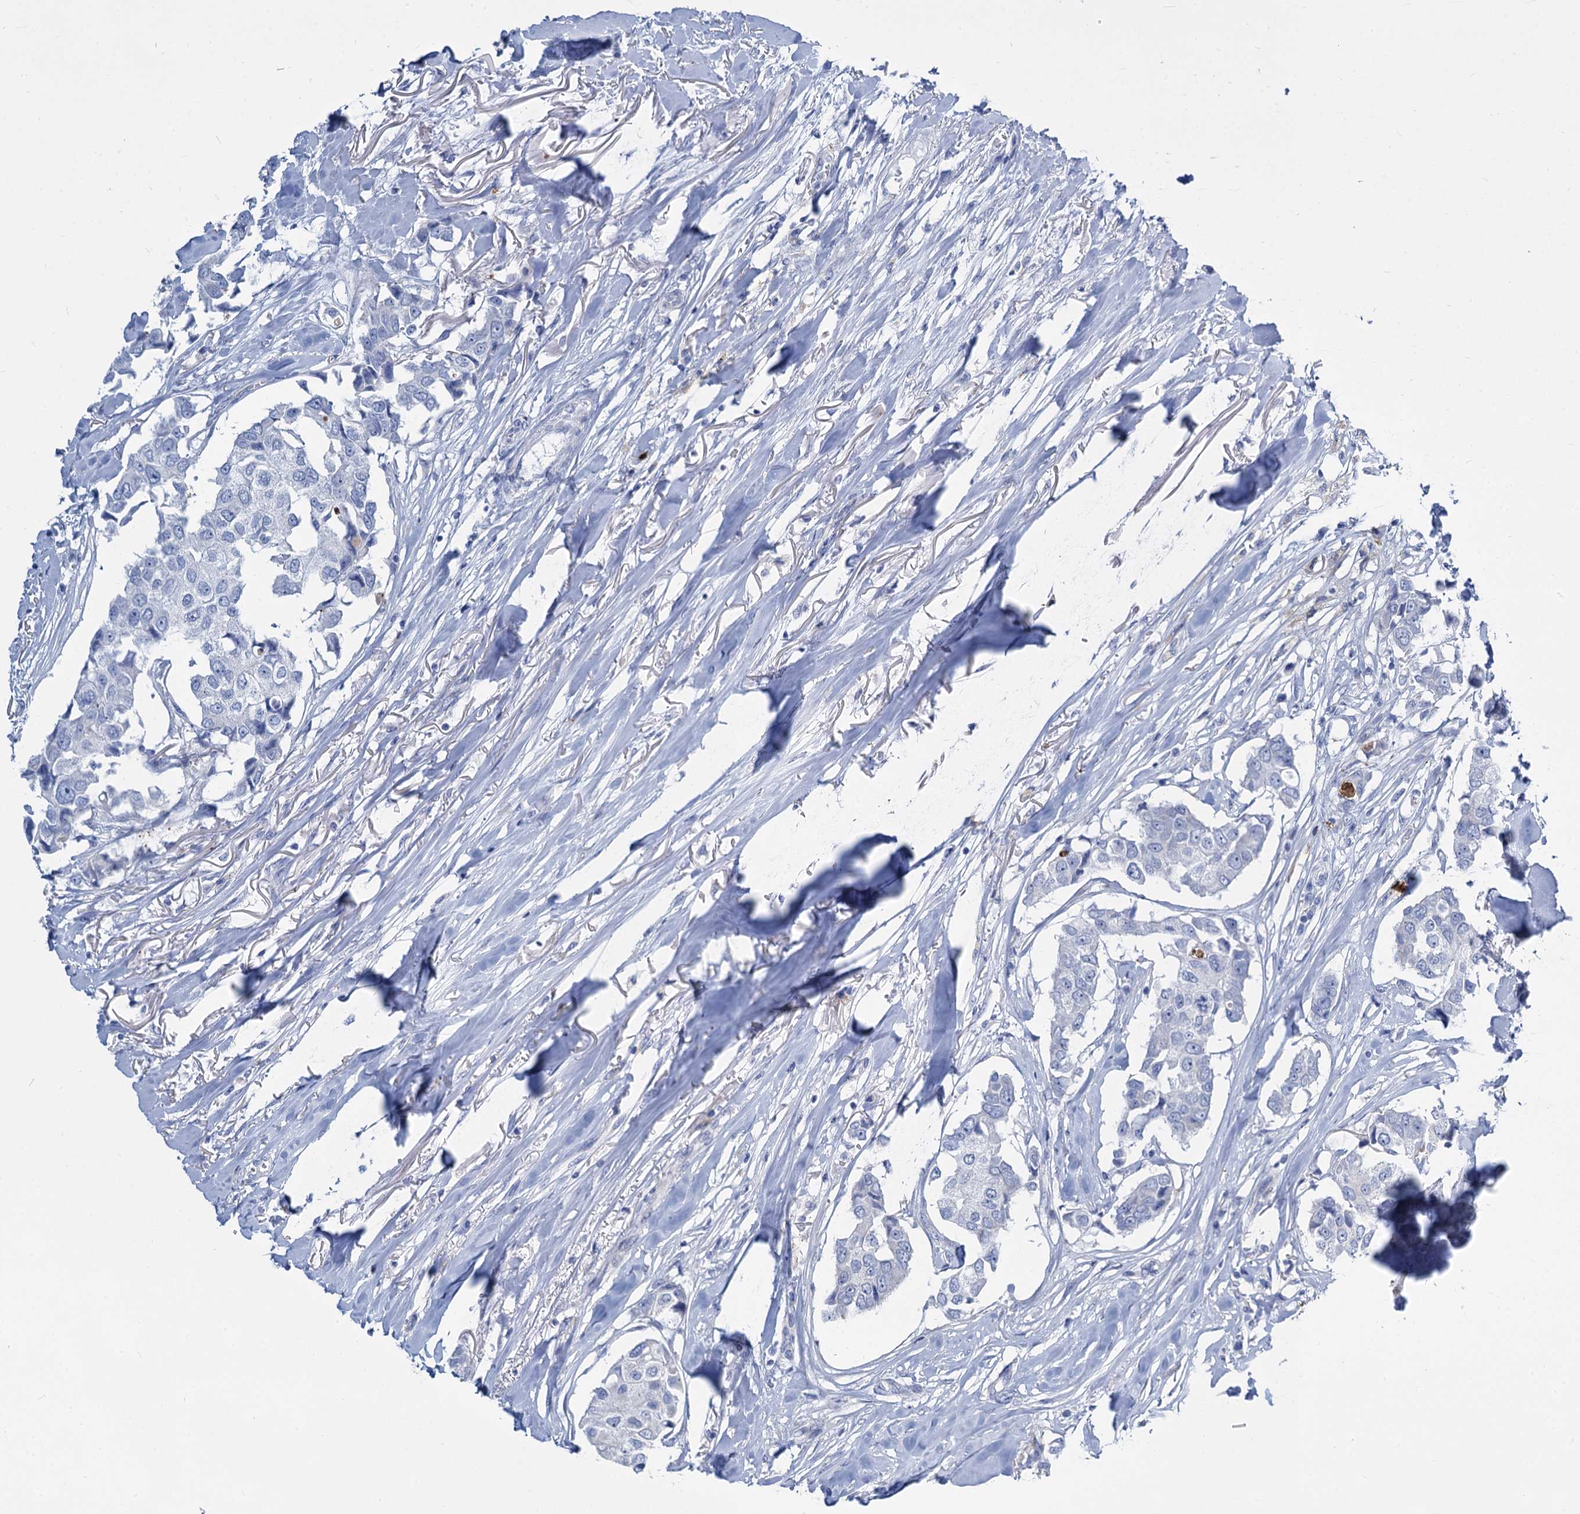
{"staining": {"intensity": "negative", "quantity": "none", "location": "none"}, "tissue": "breast cancer", "cell_type": "Tumor cells", "image_type": "cancer", "snomed": [{"axis": "morphology", "description": "Duct carcinoma"}, {"axis": "topography", "description": "Breast"}], "caption": "Tumor cells are negative for brown protein staining in intraductal carcinoma (breast).", "gene": "TRIM77", "patient": {"sex": "female", "age": 80}}